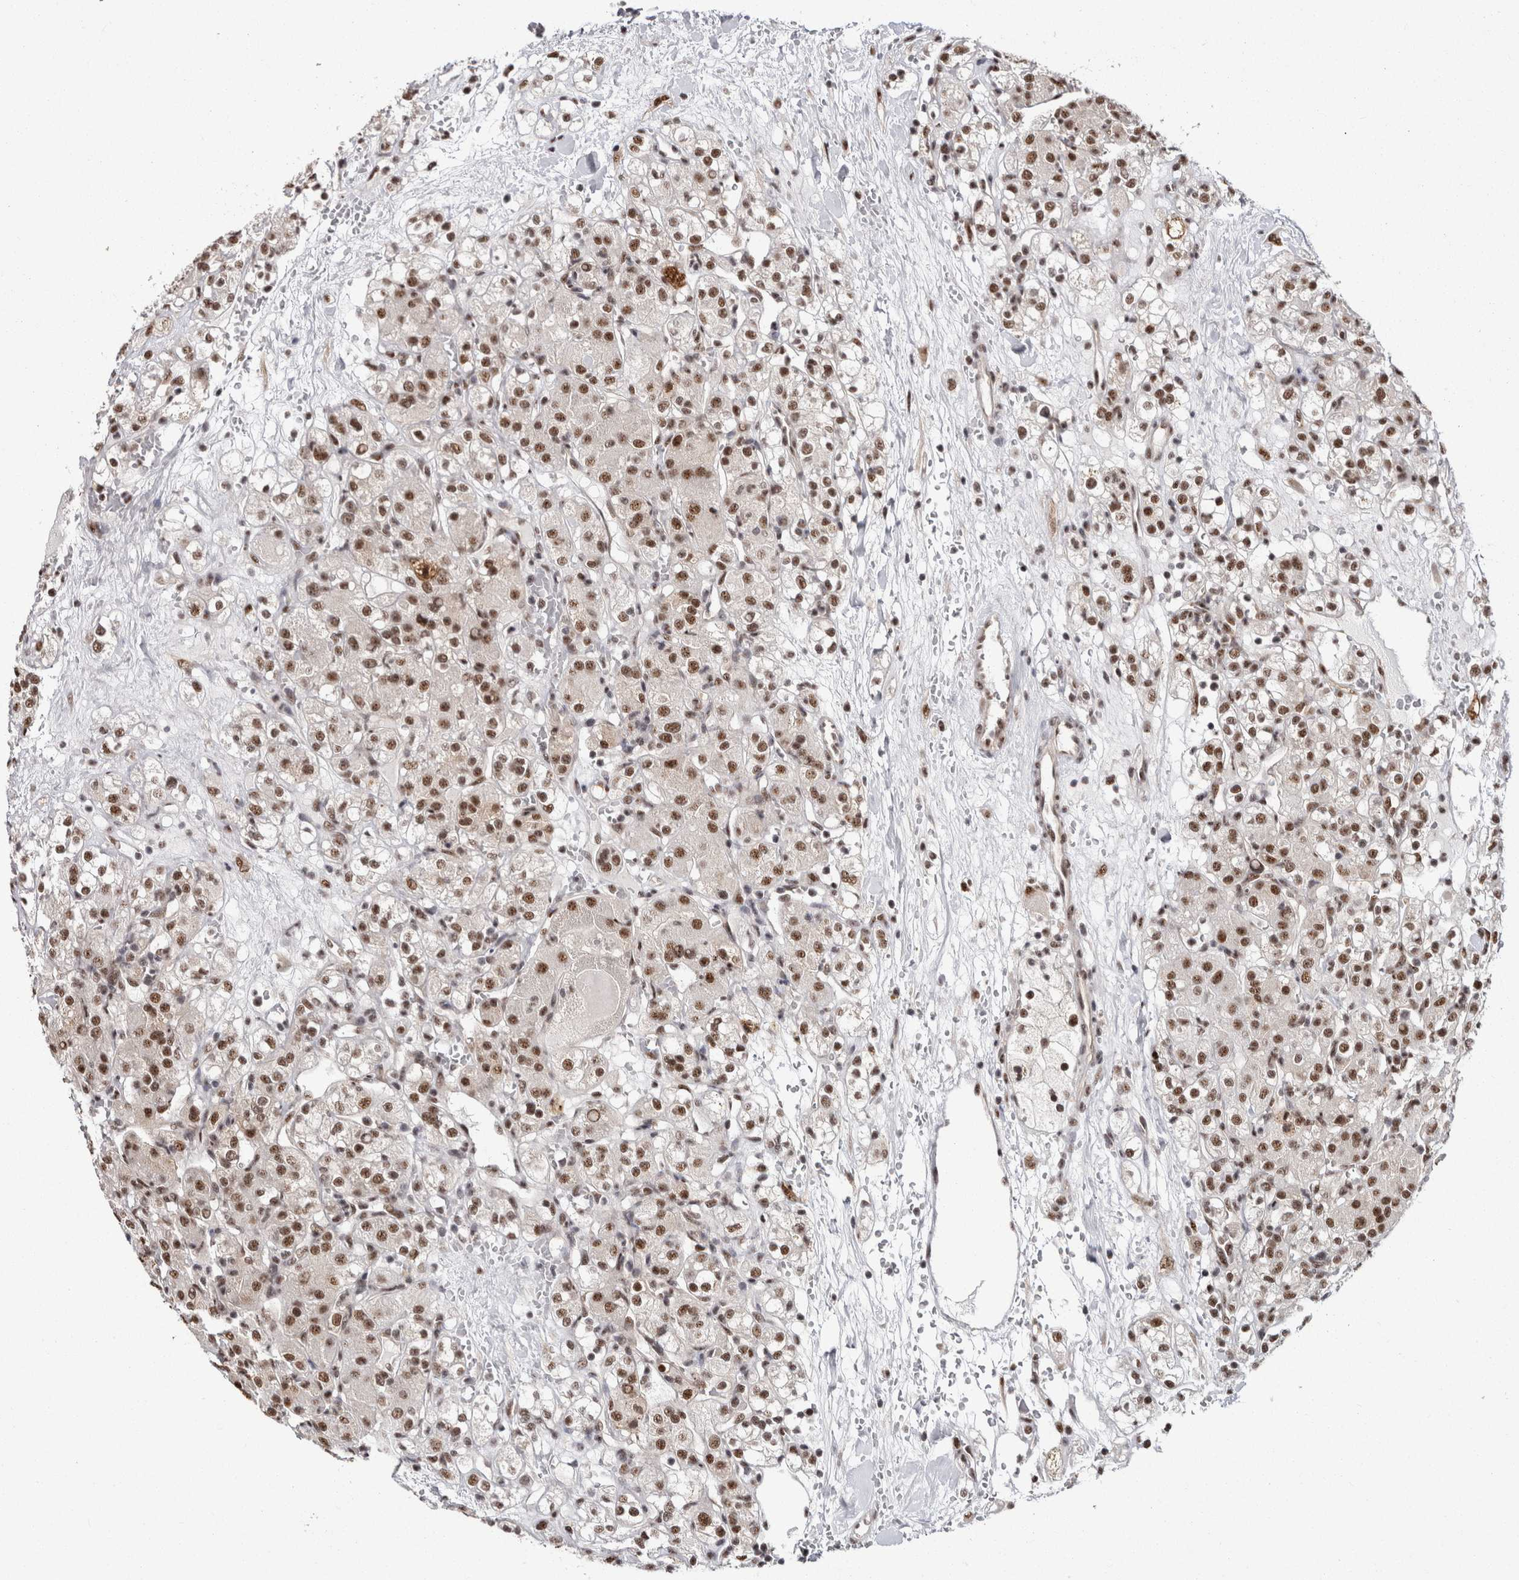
{"staining": {"intensity": "strong", "quantity": ">75%", "location": "nuclear"}, "tissue": "renal cancer", "cell_type": "Tumor cells", "image_type": "cancer", "snomed": [{"axis": "morphology", "description": "Normal tissue, NOS"}, {"axis": "morphology", "description": "Adenocarcinoma, NOS"}, {"axis": "topography", "description": "Kidney"}], "caption": "Immunohistochemistry (DAB) staining of human renal cancer (adenocarcinoma) displays strong nuclear protein positivity in about >75% of tumor cells. The protein is shown in brown color, while the nuclei are stained blue.", "gene": "MKNK1", "patient": {"sex": "male", "age": 61}}